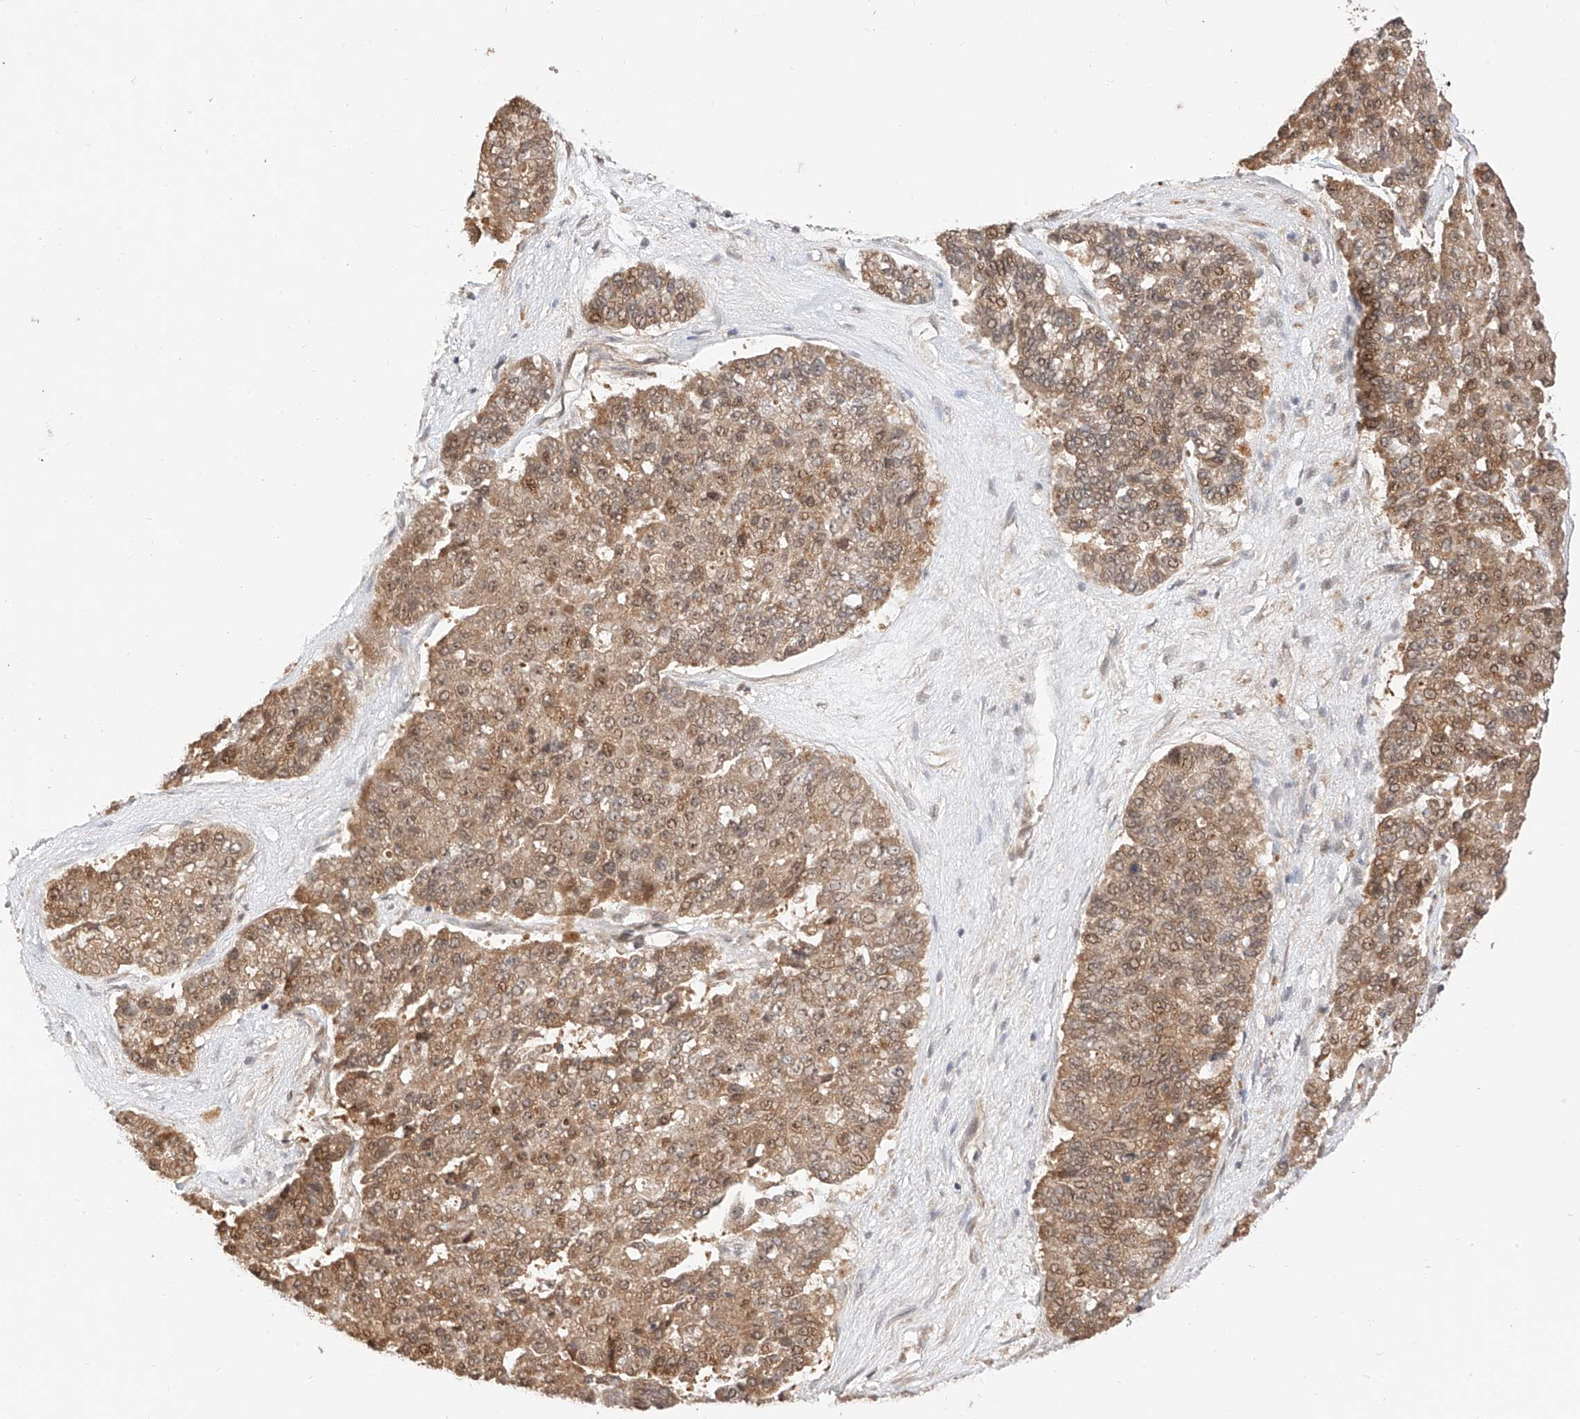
{"staining": {"intensity": "moderate", "quantity": ">75%", "location": "cytoplasmic/membranous,nuclear"}, "tissue": "pancreatic cancer", "cell_type": "Tumor cells", "image_type": "cancer", "snomed": [{"axis": "morphology", "description": "Adenocarcinoma, NOS"}, {"axis": "topography", "description": "Pancreas"}], "caption": "There is medium levels of moderate cytoplasmic/membranous and nuclear expression in tumor cells of adenocarcinoma (pancreatic), as demonstrated by immunohistochemical staining (brown color).", "gene": "EIF4H", "patient": {"sex": "male", "age": 50}}